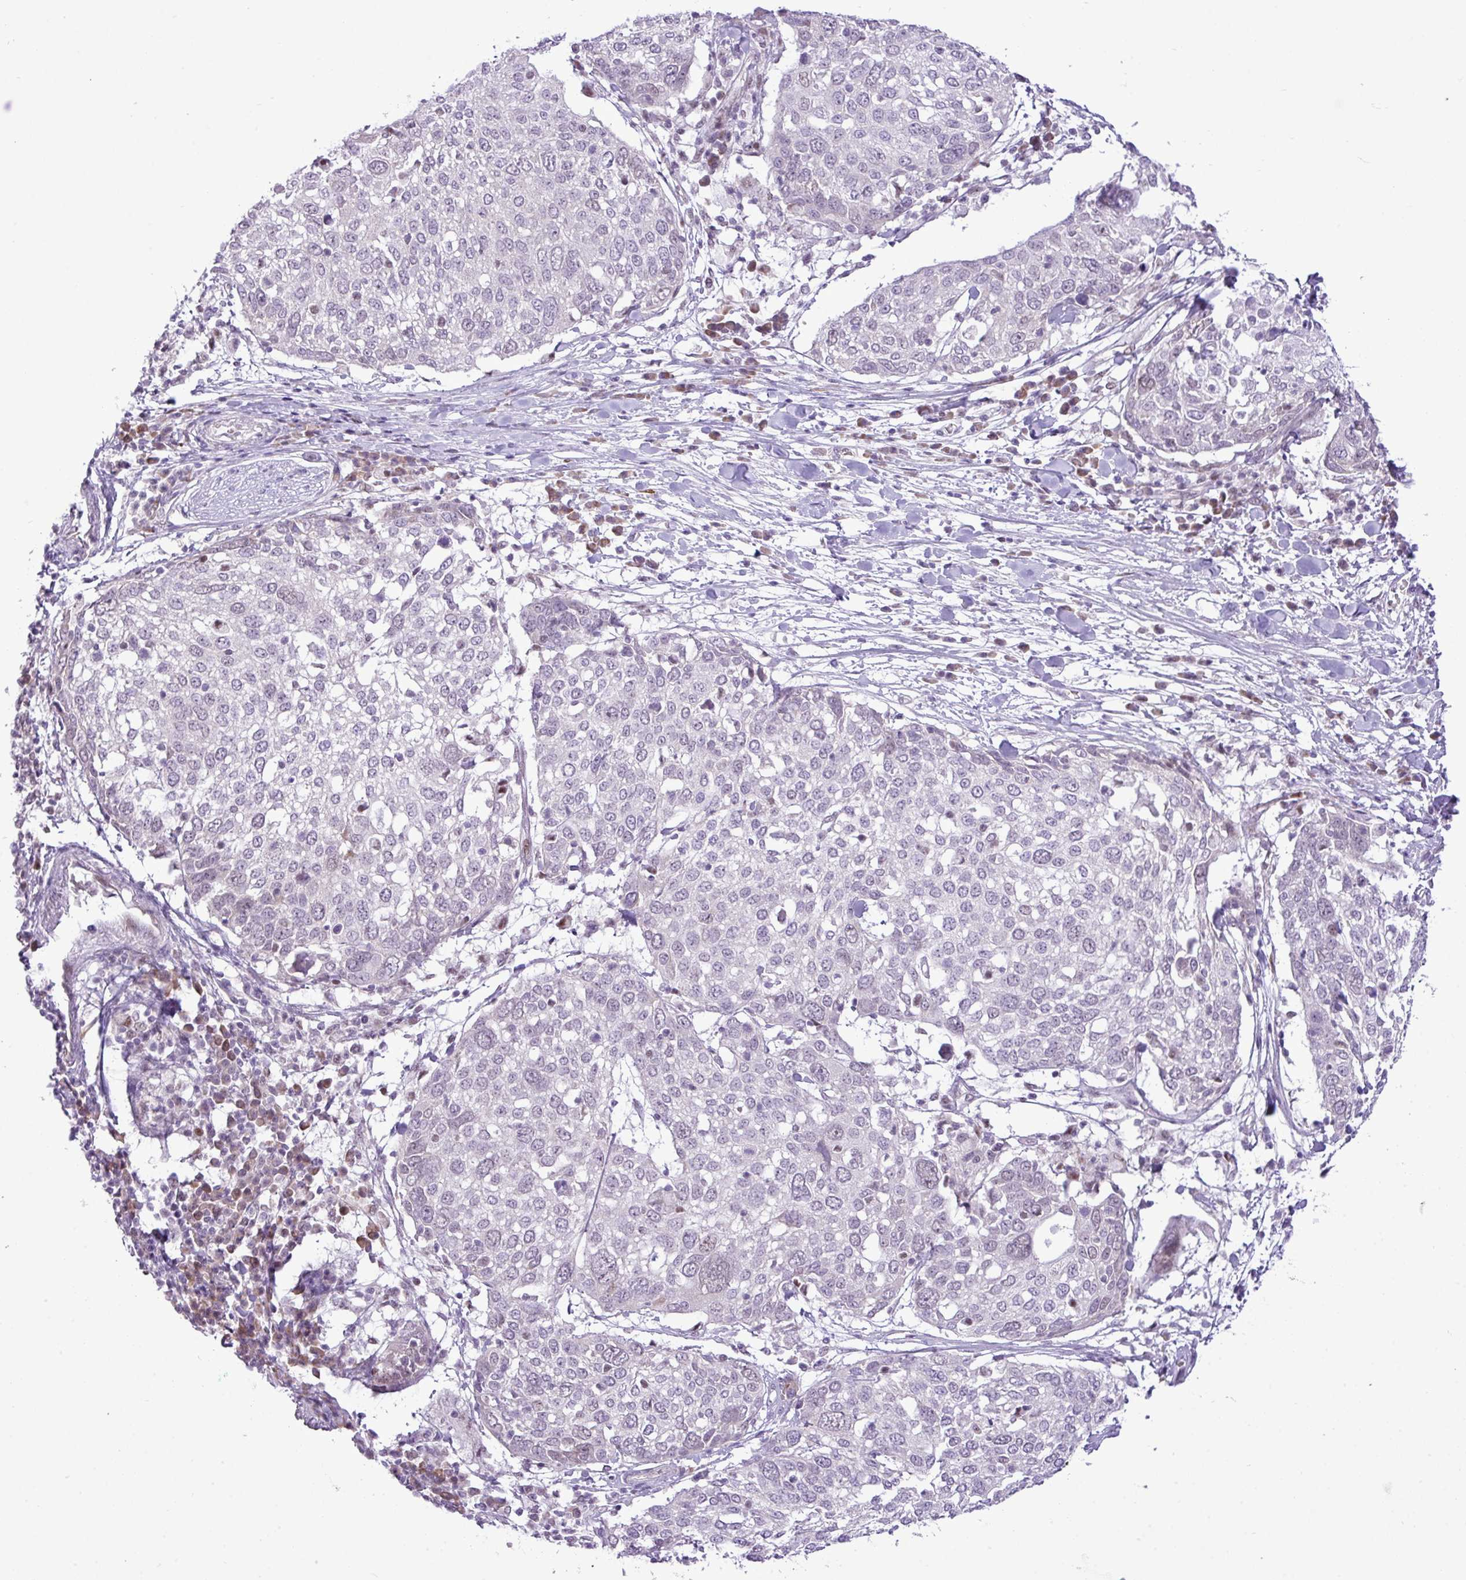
{"staining": {"intensity": "negative", "quantity": "none", "location": "none"}, "tissue": "lung cancer", "cell_type": "Tumor cells", "image_type": "cancer", "snomed": [{"axis": "morphology", "description": "Squamous cell carcinoma, NOS"}, {"axis": "topography", "description": "Lung"}], "caption": "Photomicrograph shows no significant protein expression in tumor cells of lung squamous cell carcinoma. (Immunohistochemistry (ihc), brightfield microscopy, high magnification).", "gene": "ELOA2", "patient": {"sex": "male", "age": 65}}